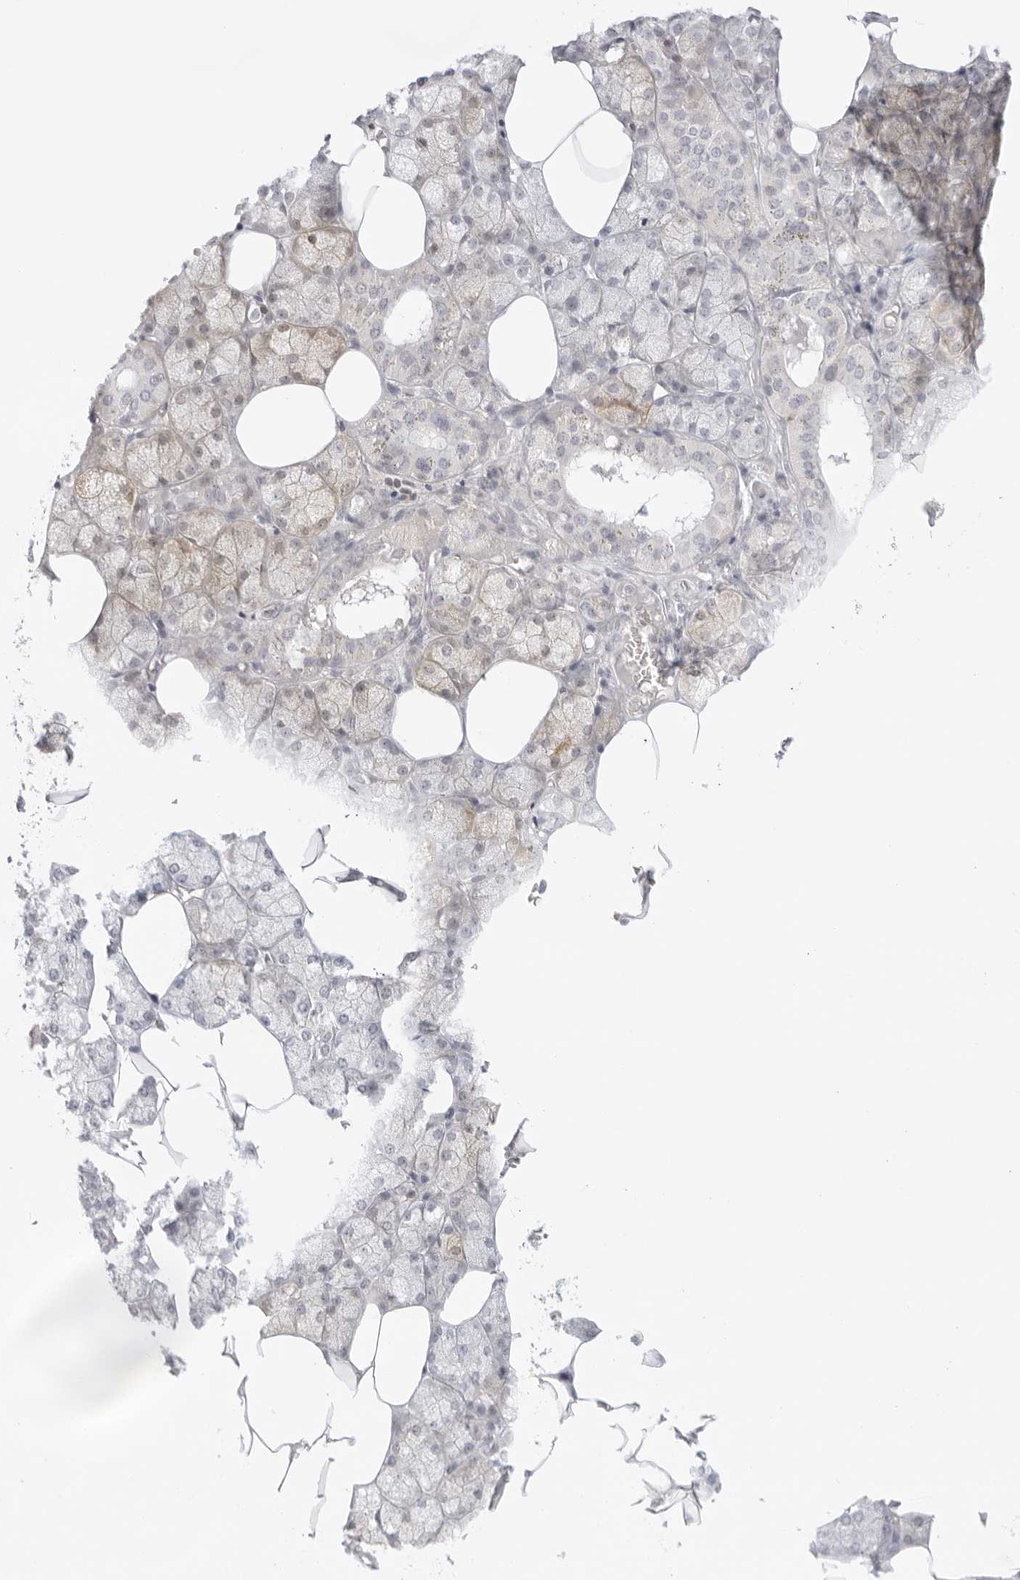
{"staining": {"intensity": "weak", "quantity": "<25%", "location": "cytoplasmic/membranous"}, "tissue": "salivary gland", "cell_type": "Glandular cells", "image_type": "normal", "snomed": [{"axis": "morphology", "description": "Normal tissue, NOS"}, {"axis": "topography", "description": "Salivary gland"}], "caption": "High magnification brightfield microscopy of normal salivary gland stained with DAB (3,3'-diaminobenzidine) (brown) and counterstained with hematoxylin (blue): glandular cells show no significant positivity. (DAB (3,3'-diaminobenzidine) immunohistochemistry with hematoxylin counter stain).", "gene": "TNFRSF14", "patient": {"sex": "male", "age": 62}}